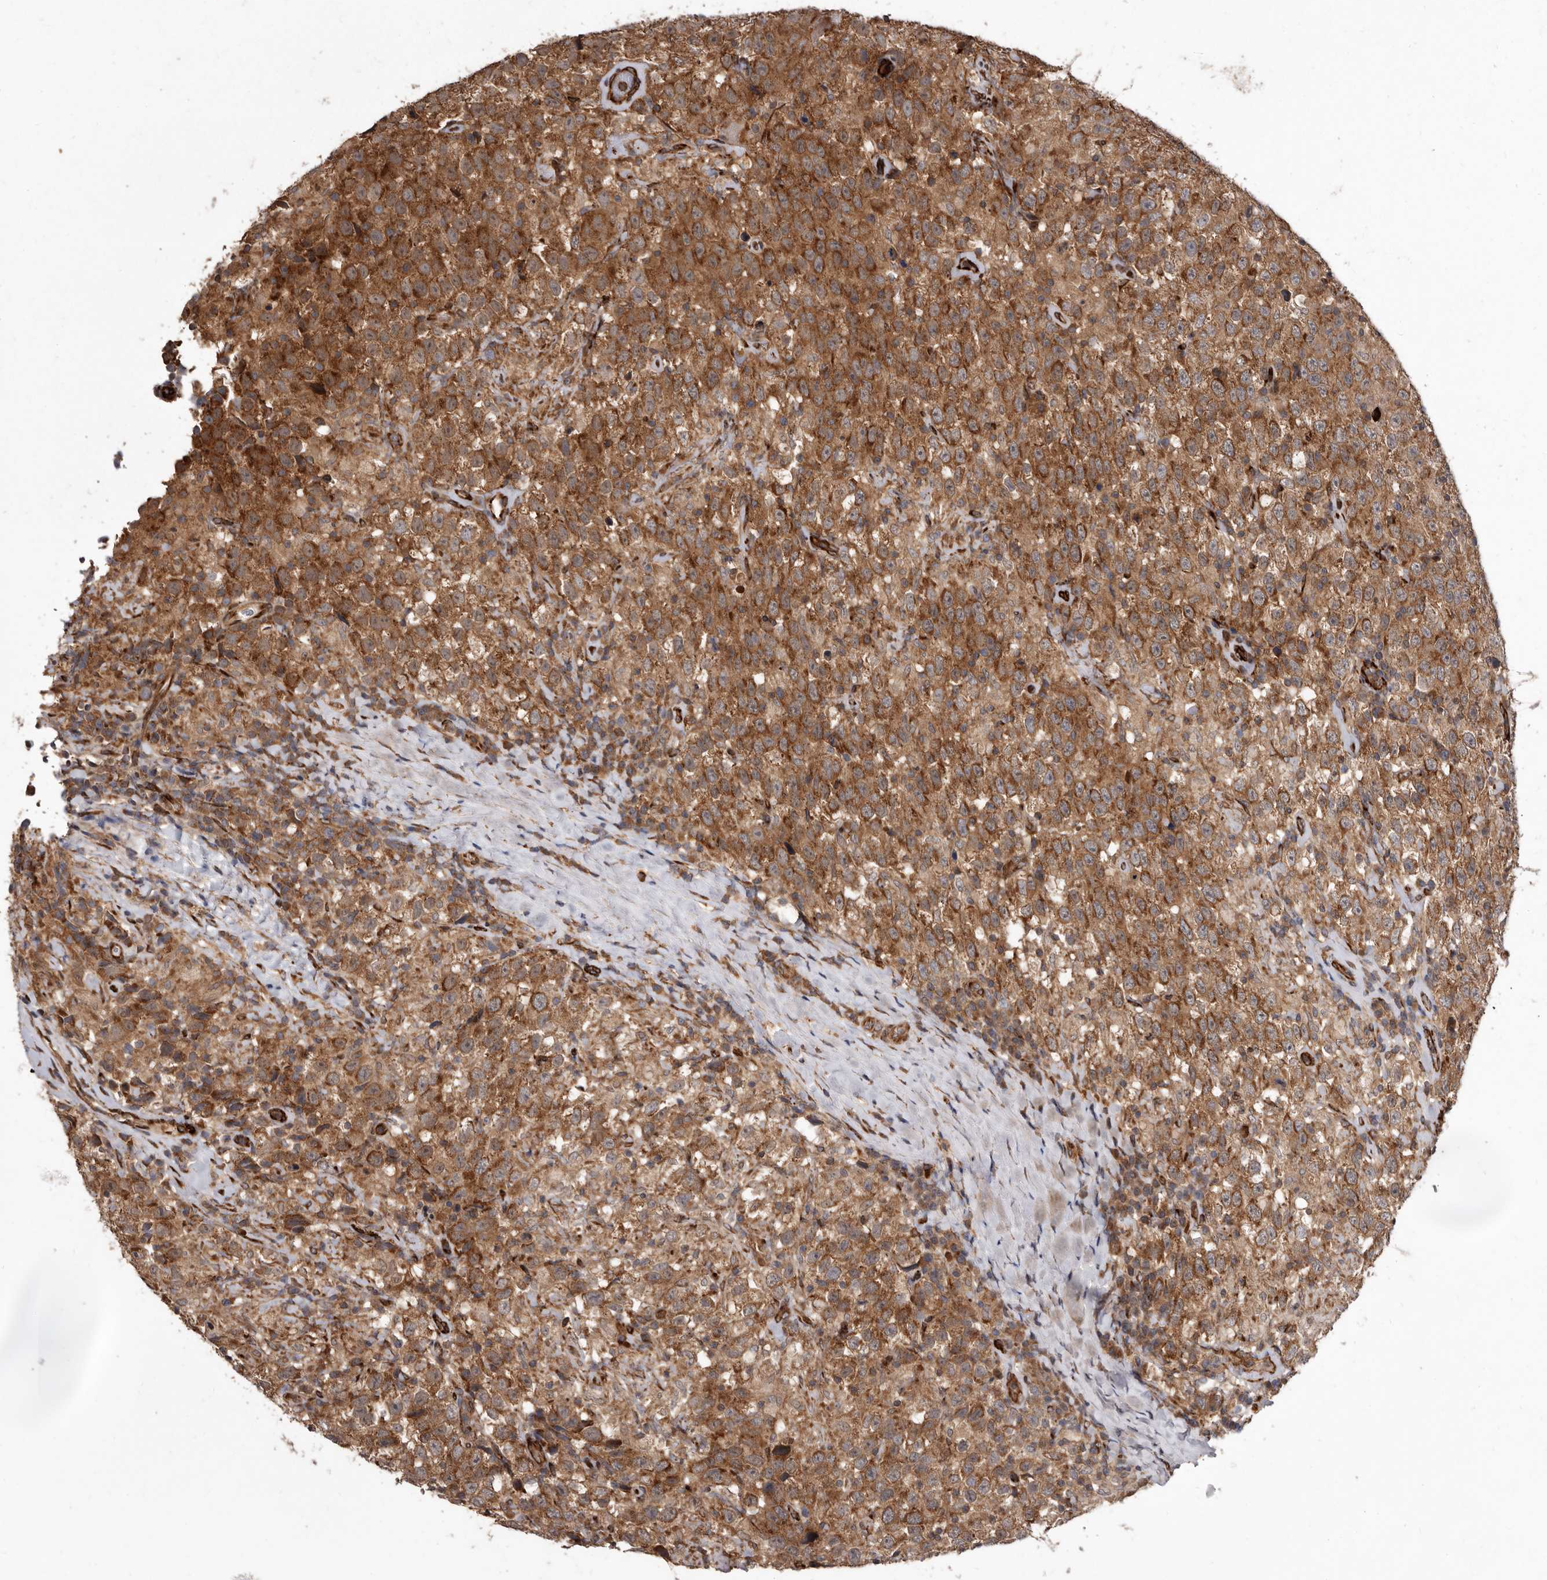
{"staining": {"intensity": "moderate", "quantity": ">75%", "location": "cytoplasmic/membranous"}, "tissue": "testis cancer", "cell_type": "Tumor cells", "image_type": "cancer", "snomed": [{"axis": "morphology", "description": "Seminoma, NOS"}, {"axis": "topography", "description": "Testis"}], "caption": "Protein analysis of seminoma (testis) tissue shows moderate cytoplasmic/membranous expression in about >75% of tumor cells. The protein of interest is shown in brown color, while the nuclei are stained blue.", "gene": "FLAD1", "patient": {"sex": "male", "age": 41}}